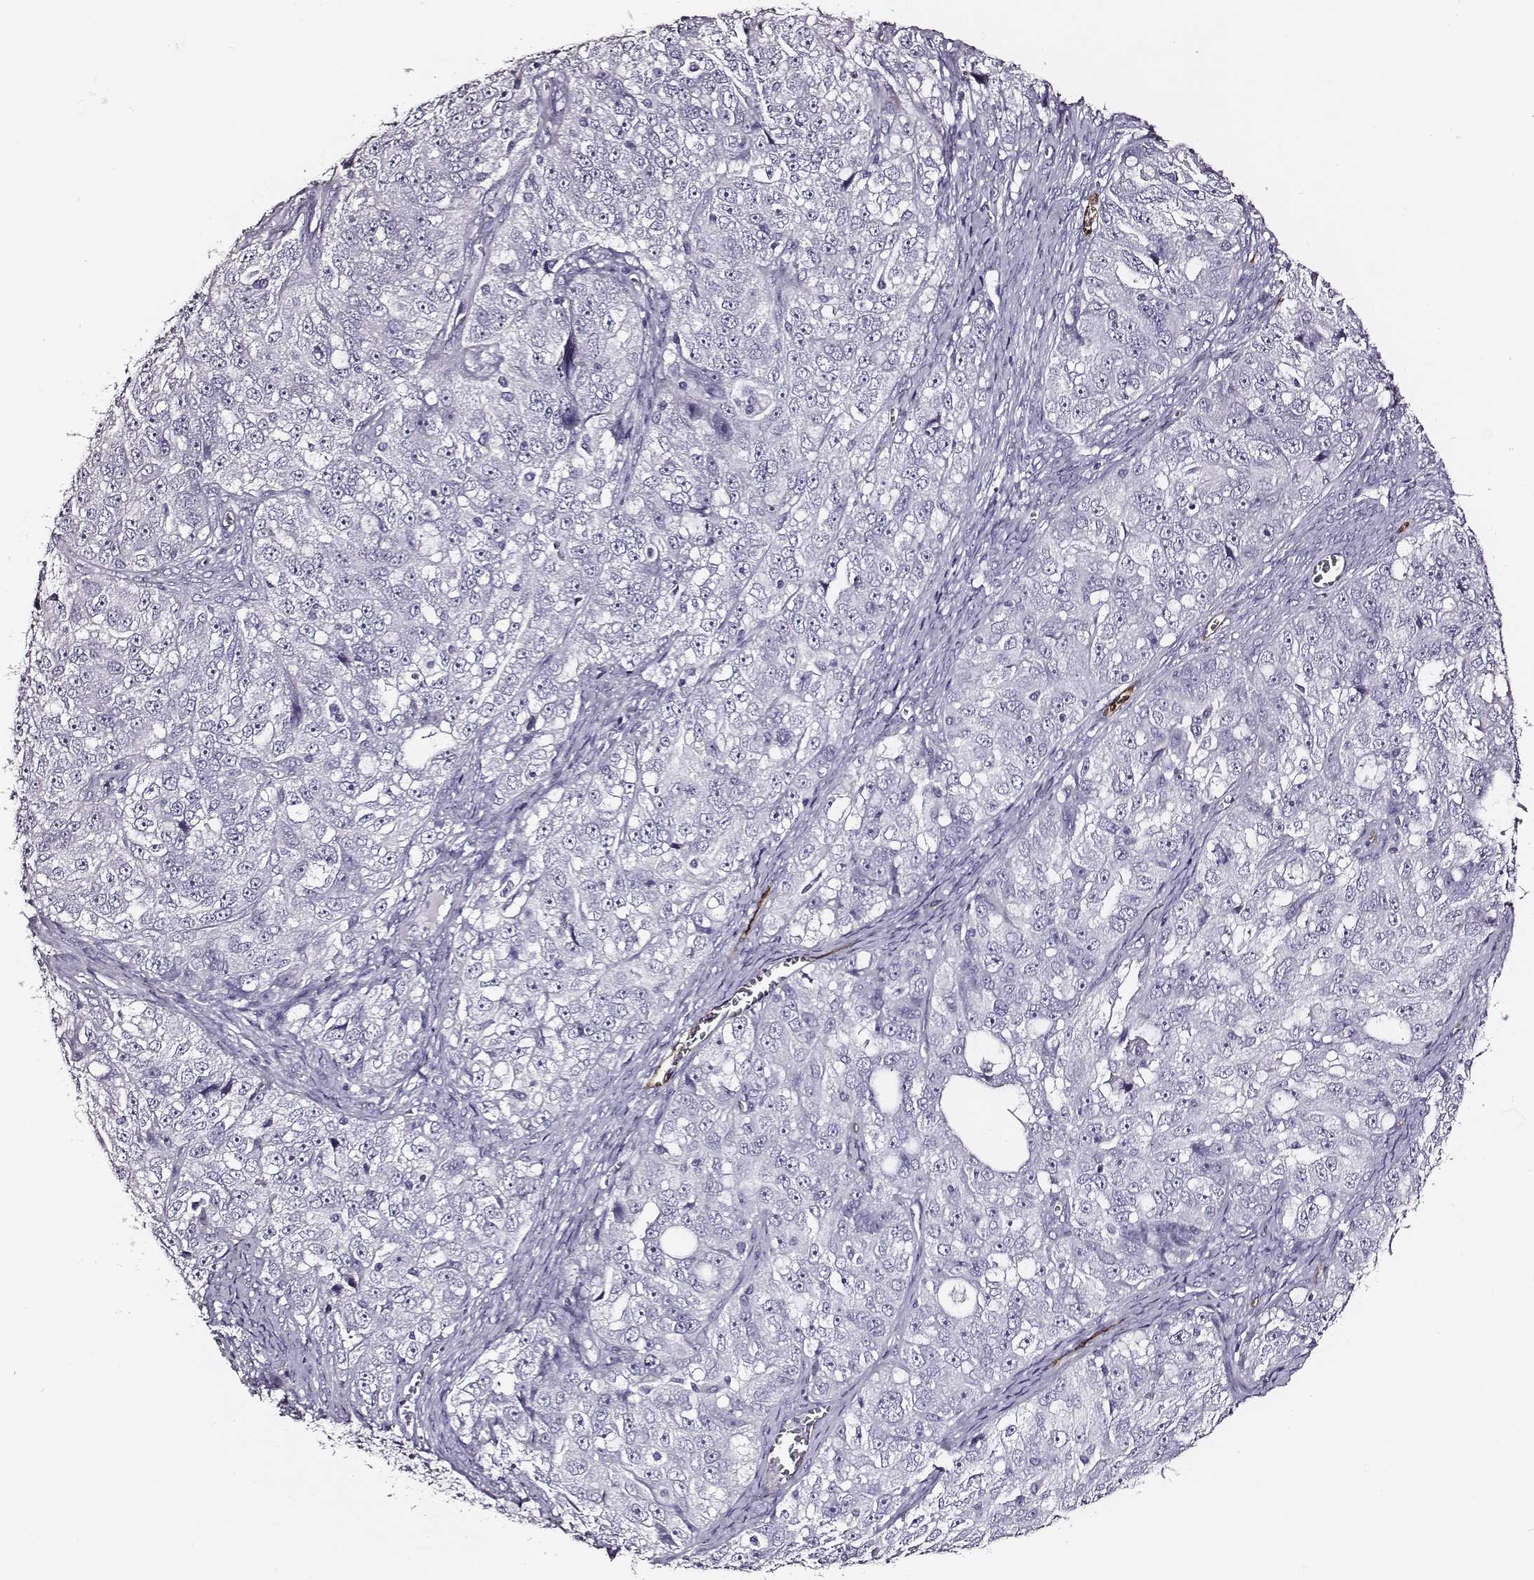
{"staining": {"intensity": "negative", "quantity": "none", "location": "none"}, "tissue": "ovarian cancer", "cell_type": "Tumor cells", "image_type": "cancer", "snomed": [{"axis": "morphology", "description": "Cystadenocarcinoma, serous, NOS"}, {"axis": "topography", "description": "Ovary"}], "caption": "Protein analysis of ovarian cancer (serous cystadenocarcinoma) displays no significant expression in tumor cells.", "gene": "DPEP1", "patient": {"sex": "female", "age": 51}}